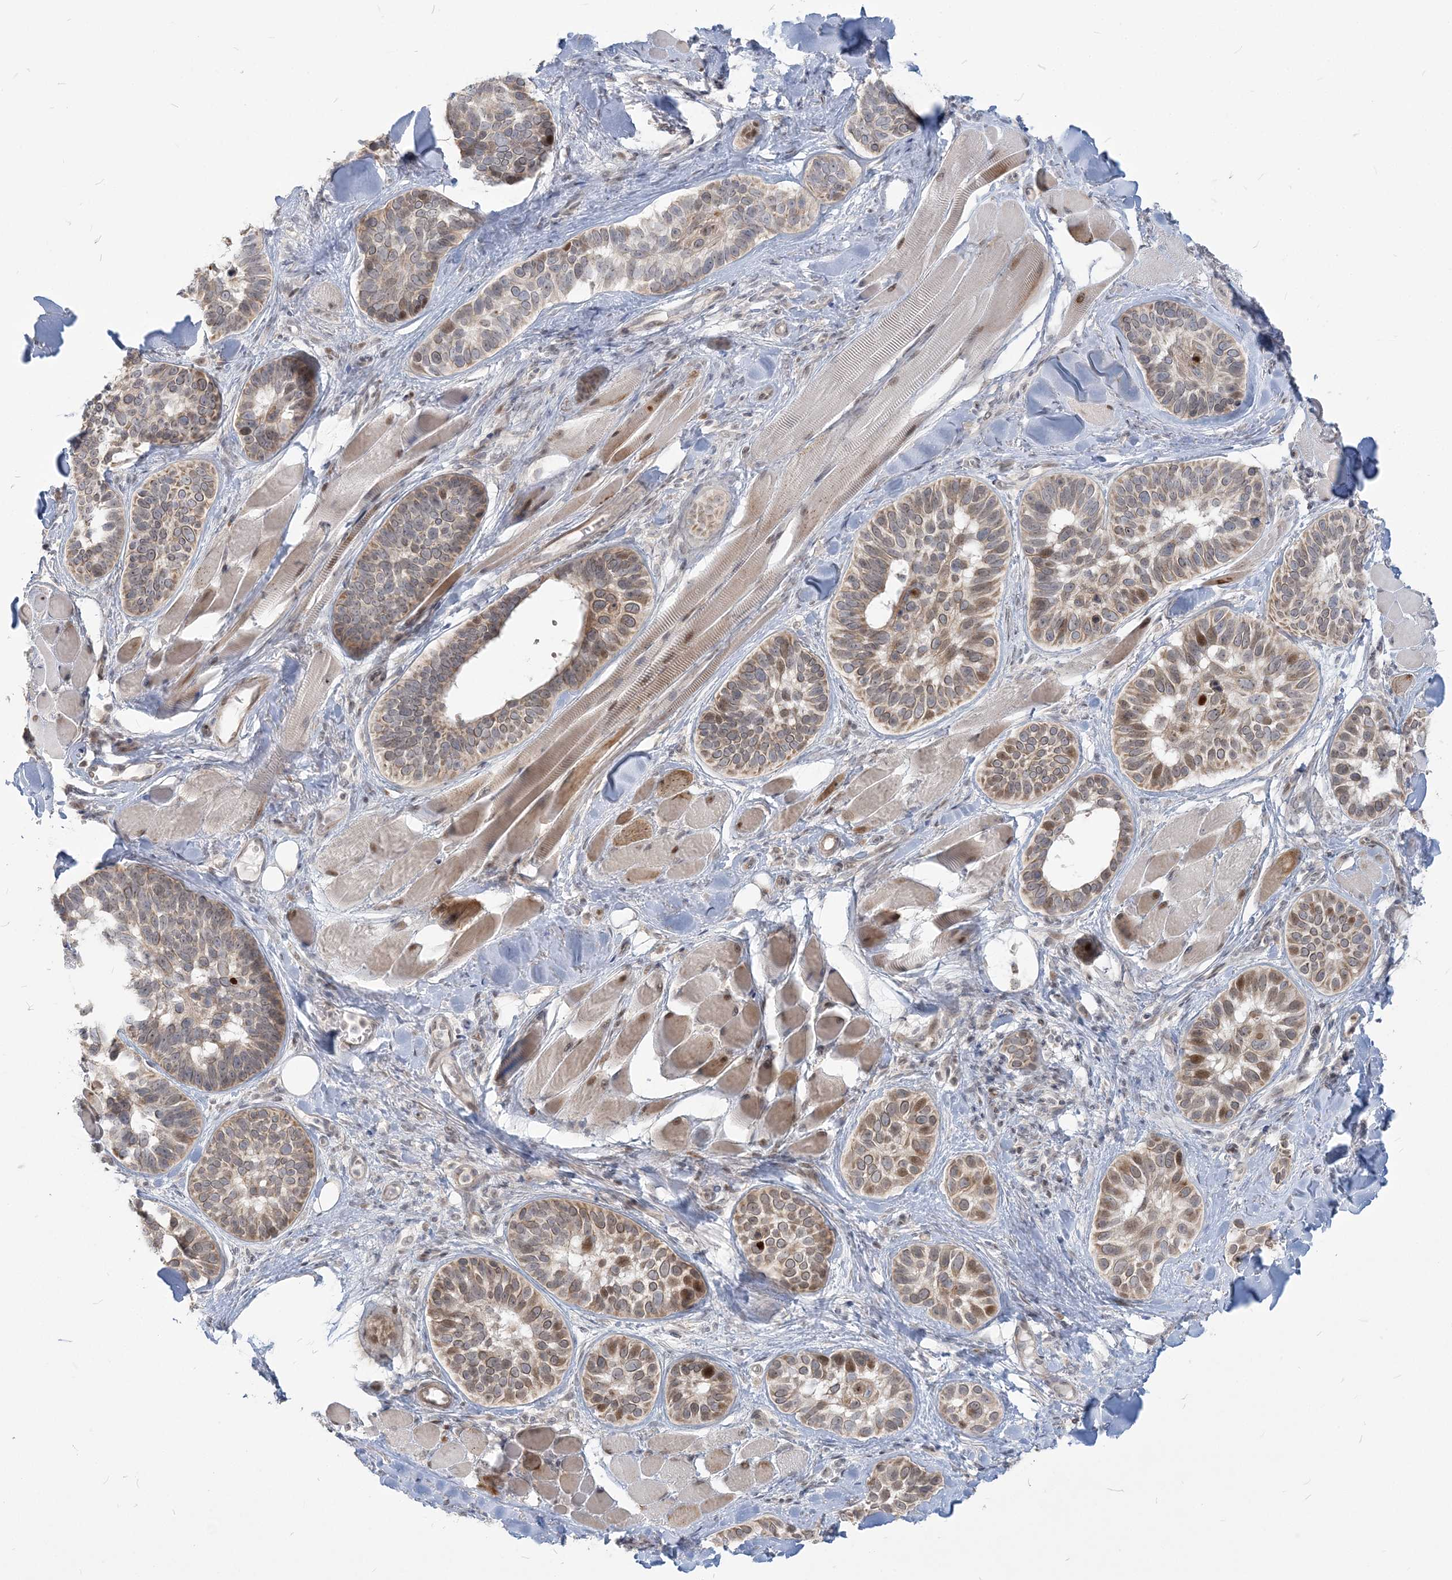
{"staining": {"intensity": "moderate", "quantity": ">75%", "location": "cytoplasmic/membranous,nuclear"}, "tissue": "skin cancer", "cell_type": "Tumor cells", "image_type": "cancer", "snomed": [{"axis": "morphology", "description": "Basal cell carcinoma"}, {"axis": "topography", "description": "Skin"}], "caption": "Skin basal cell carcinoma stained with DAB (3,3'-diaminobenzidine) immunohistochemistry (IHC) displays medium levels of moderate cytoplasmic/membranous and nuclear staining in about >75% of tumor cells. The protein is shown in brown color, while the nuclei are stained blue.", "gene": "SDAD1", "patient": {"sex": "male", "age": 62}}